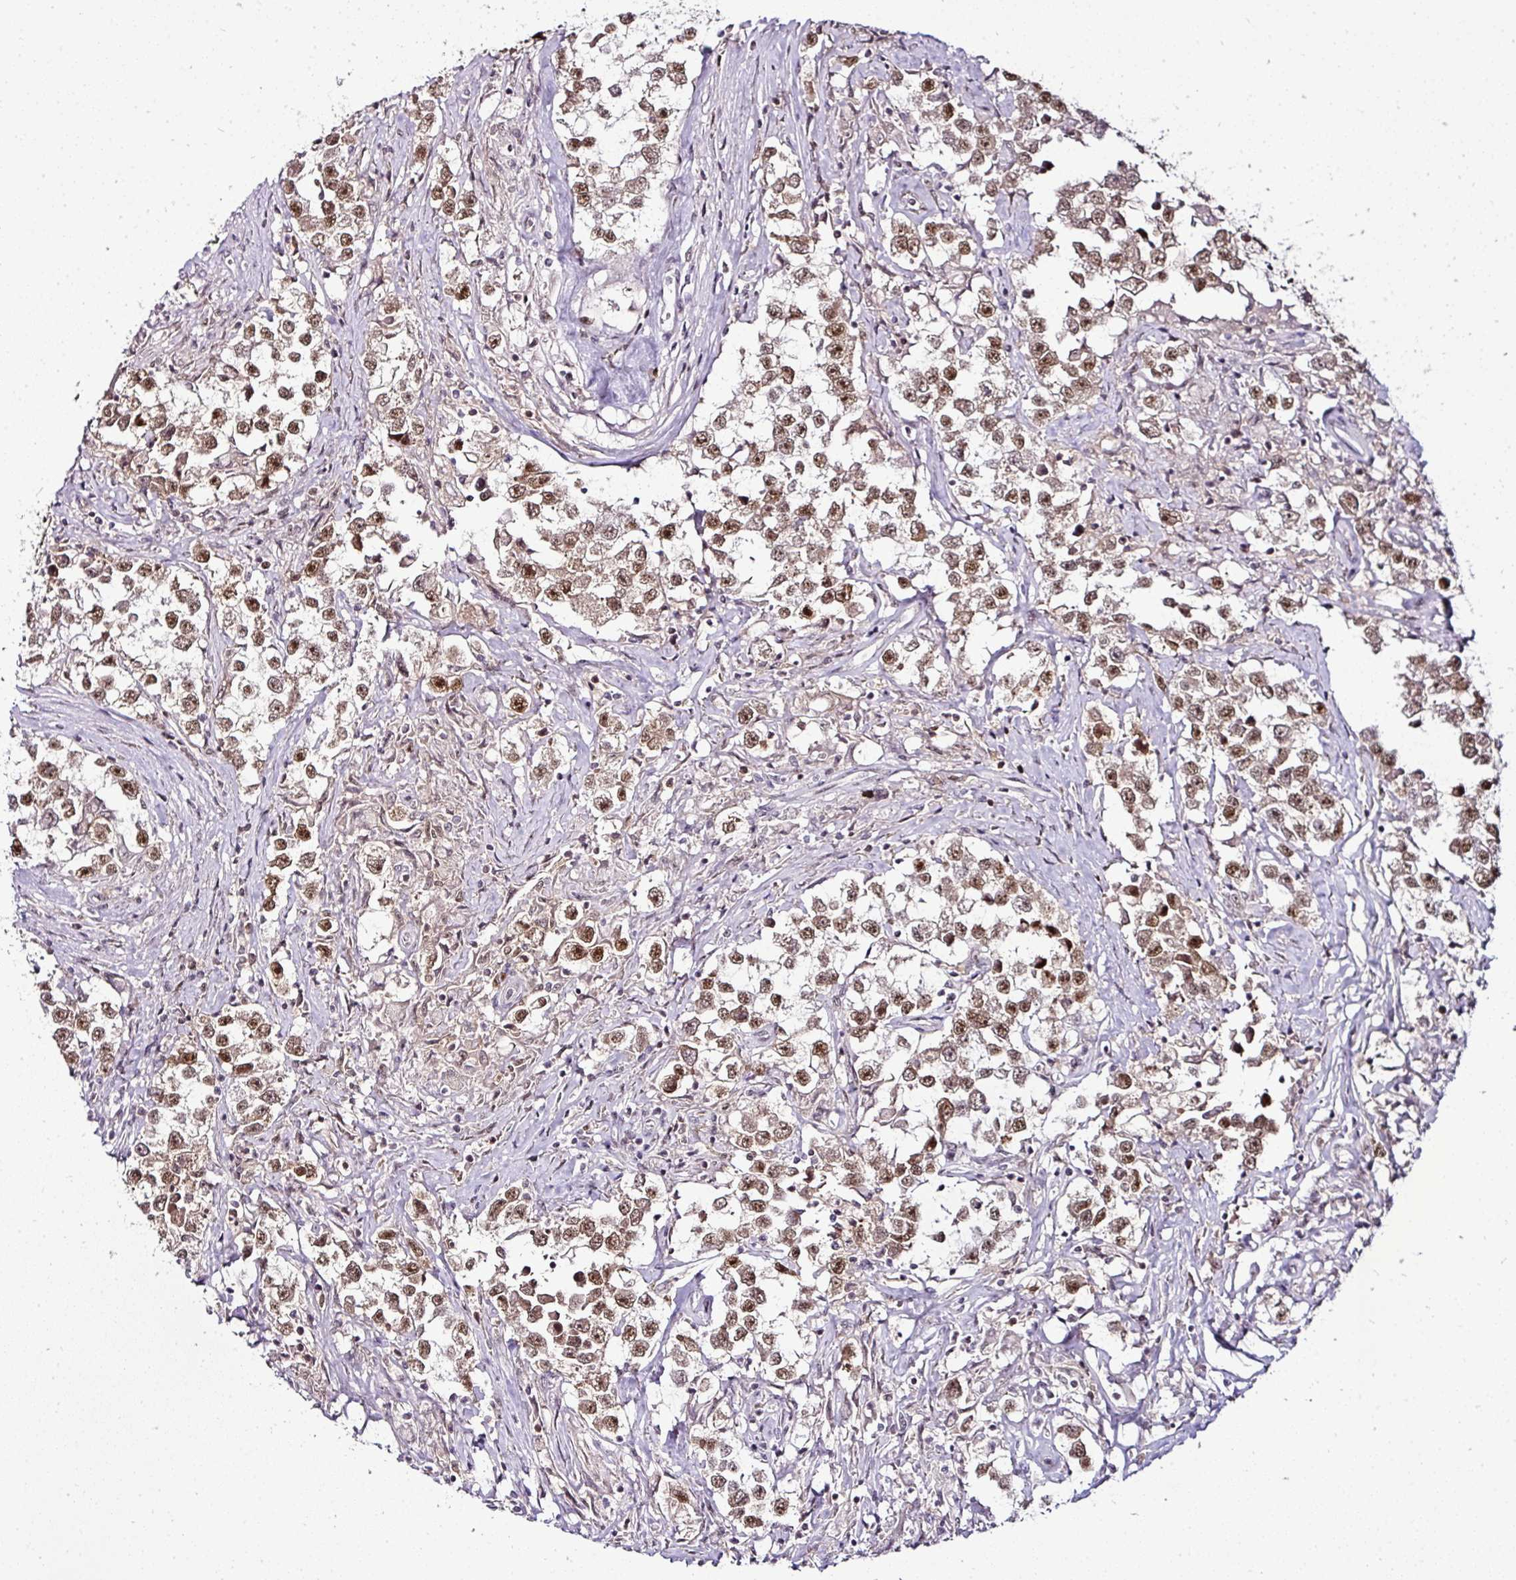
{"staining": {"intensity": "moderate", "quantity": ">75%", "location": "nuclear"}, "tissue": "testis cancer", "cell_type": "Tumor cells", "image_type": "cancer", "snomed": [{"axis": "morphology", "description": "Seminoma, NOS"}, {"axis": "topography", "description": "Testis"}], "caption": "Immunohistochemistry (IHC) histopathology image of testis cancer (seminoma) stained for a protein (brown), which exhibits medium levels of moderate nuclear staining in approximately >75% of tumor cells.", "gene": "KLF16", "patient": {"sex": "male", "age": 46}}